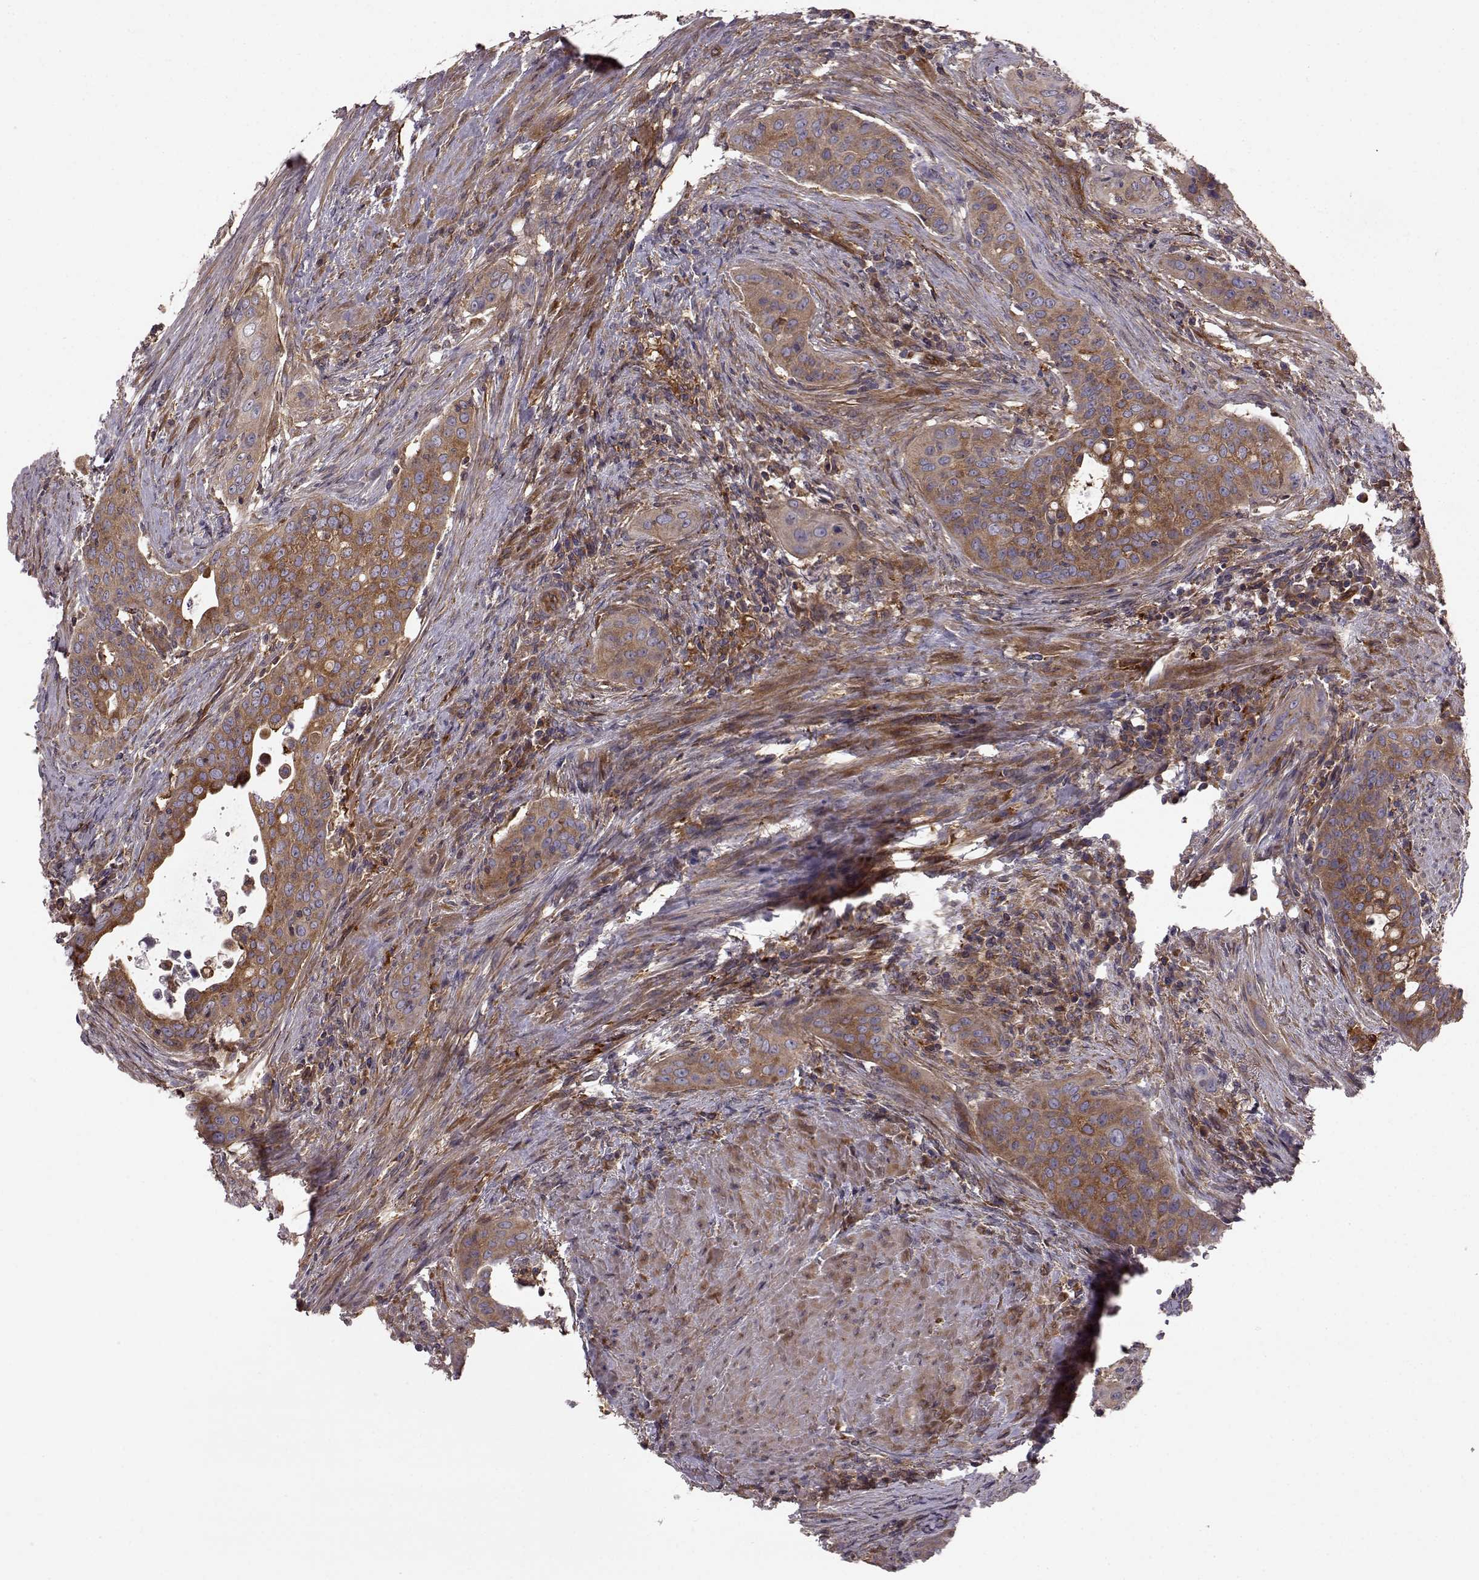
{"staining": {"intensity": "weak", "quantity": ">75%", "location": "cytoplasmic/membranous"}, "tissue": "urothelial cancer", "cell_type": "Tumor cells", "image_type": "cancer", "snomed": [{"axis": "morphology", "description": "Urothelial carcinoma, High grade"}, {"axis": "topography", "description": "Urinary bladder"}], "caption": "The immunohistochemical stain highlights weak cytoplasmic/membranous expression in tumor cells of urothelial cancer tissue.", "gene": "RABGAP1", "patient": {"sex": "male", "age": 82}}